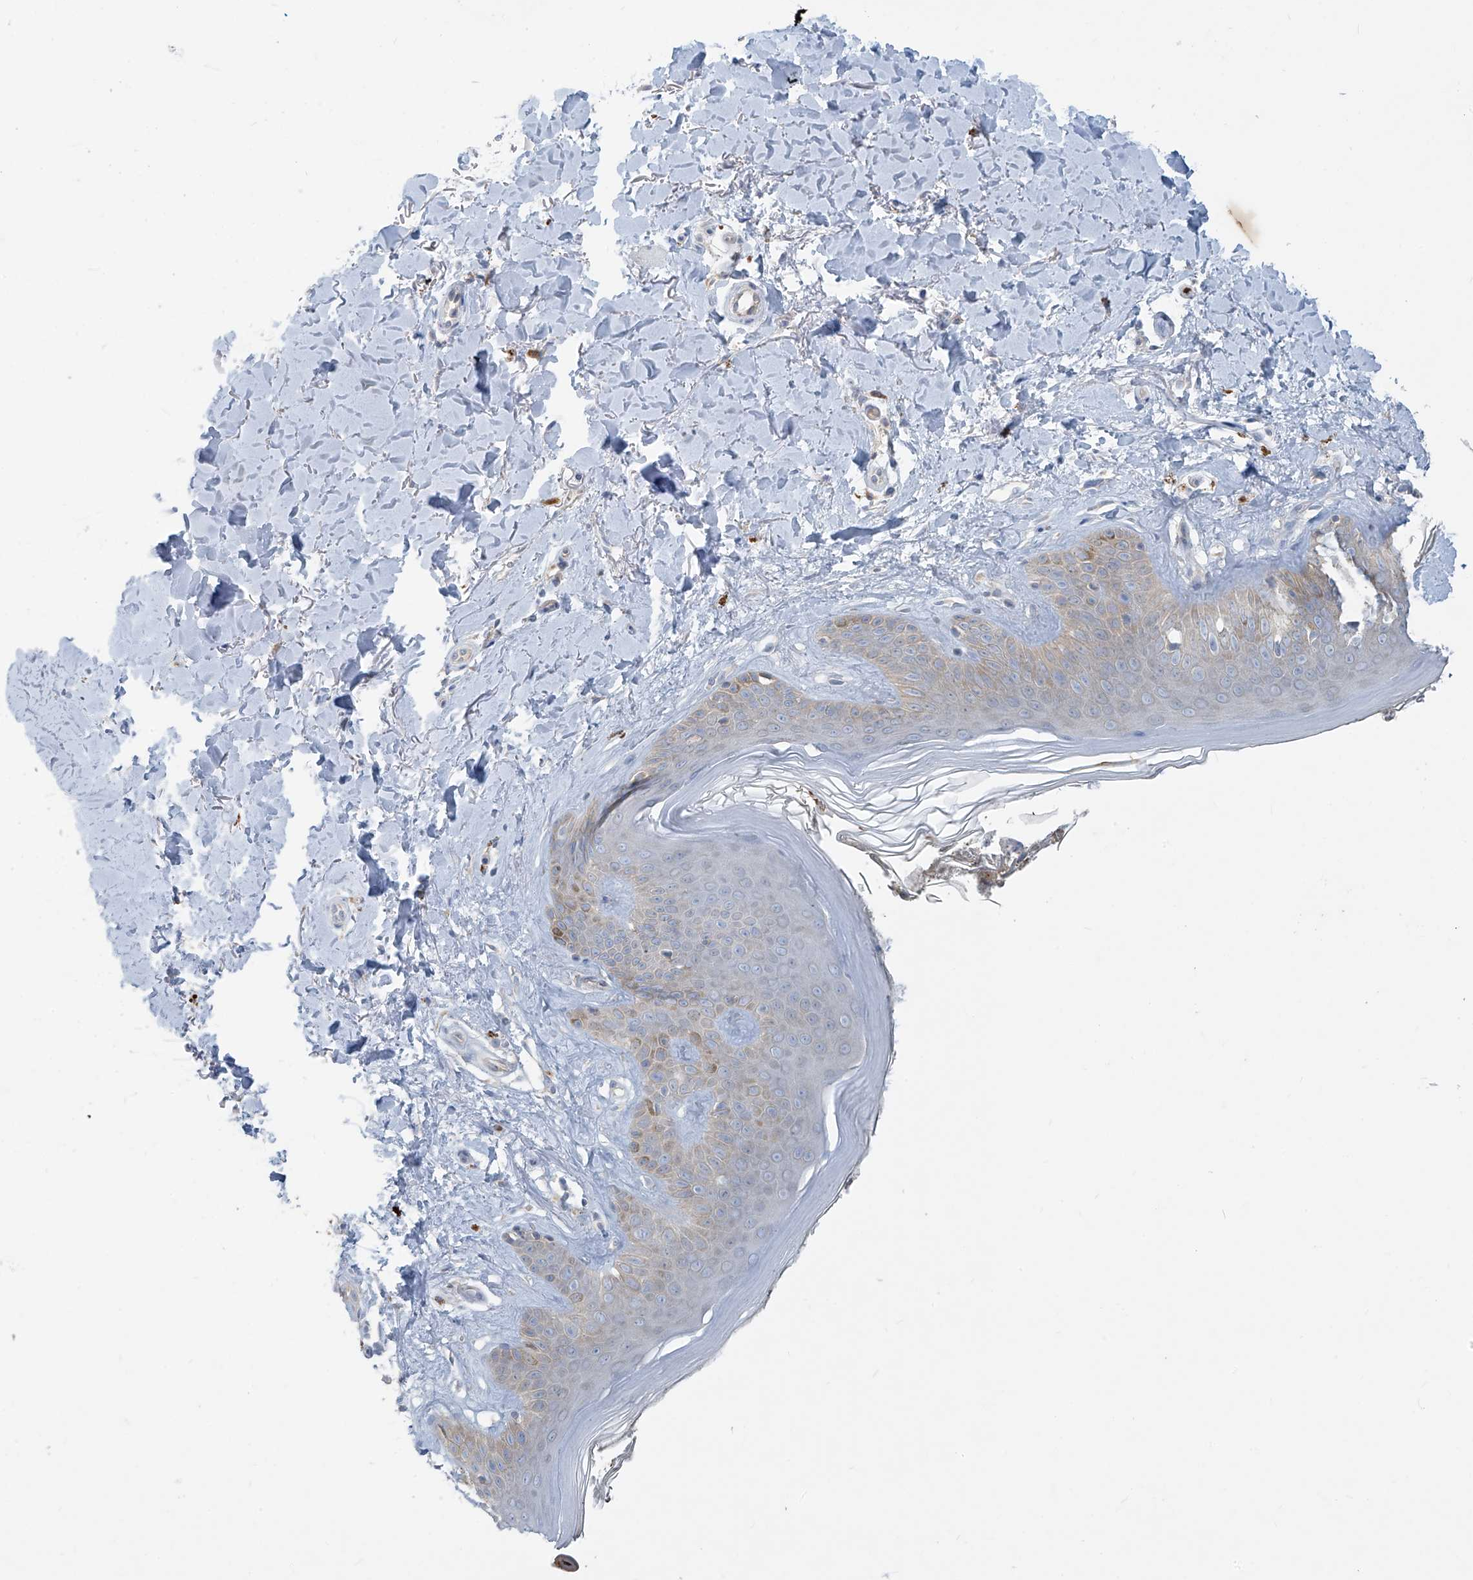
{"staining": {"intensity": "negative", "quantity": "none", "location": "none"}, "tissue": "skin", "cell_type": "Fibroblasts", "image_type": "normal", "snomed": [{"axis": "morphology", "description": "Normal tissue, NOS"}, {"axis": "topography", "description": "Skin"}], "caption": "DAB immunohistochemical staining of benign skin reveals no significant staining in fibroblasts.", "gene": "DGKQ", "patient": {"sex": "female", "age": 64}}